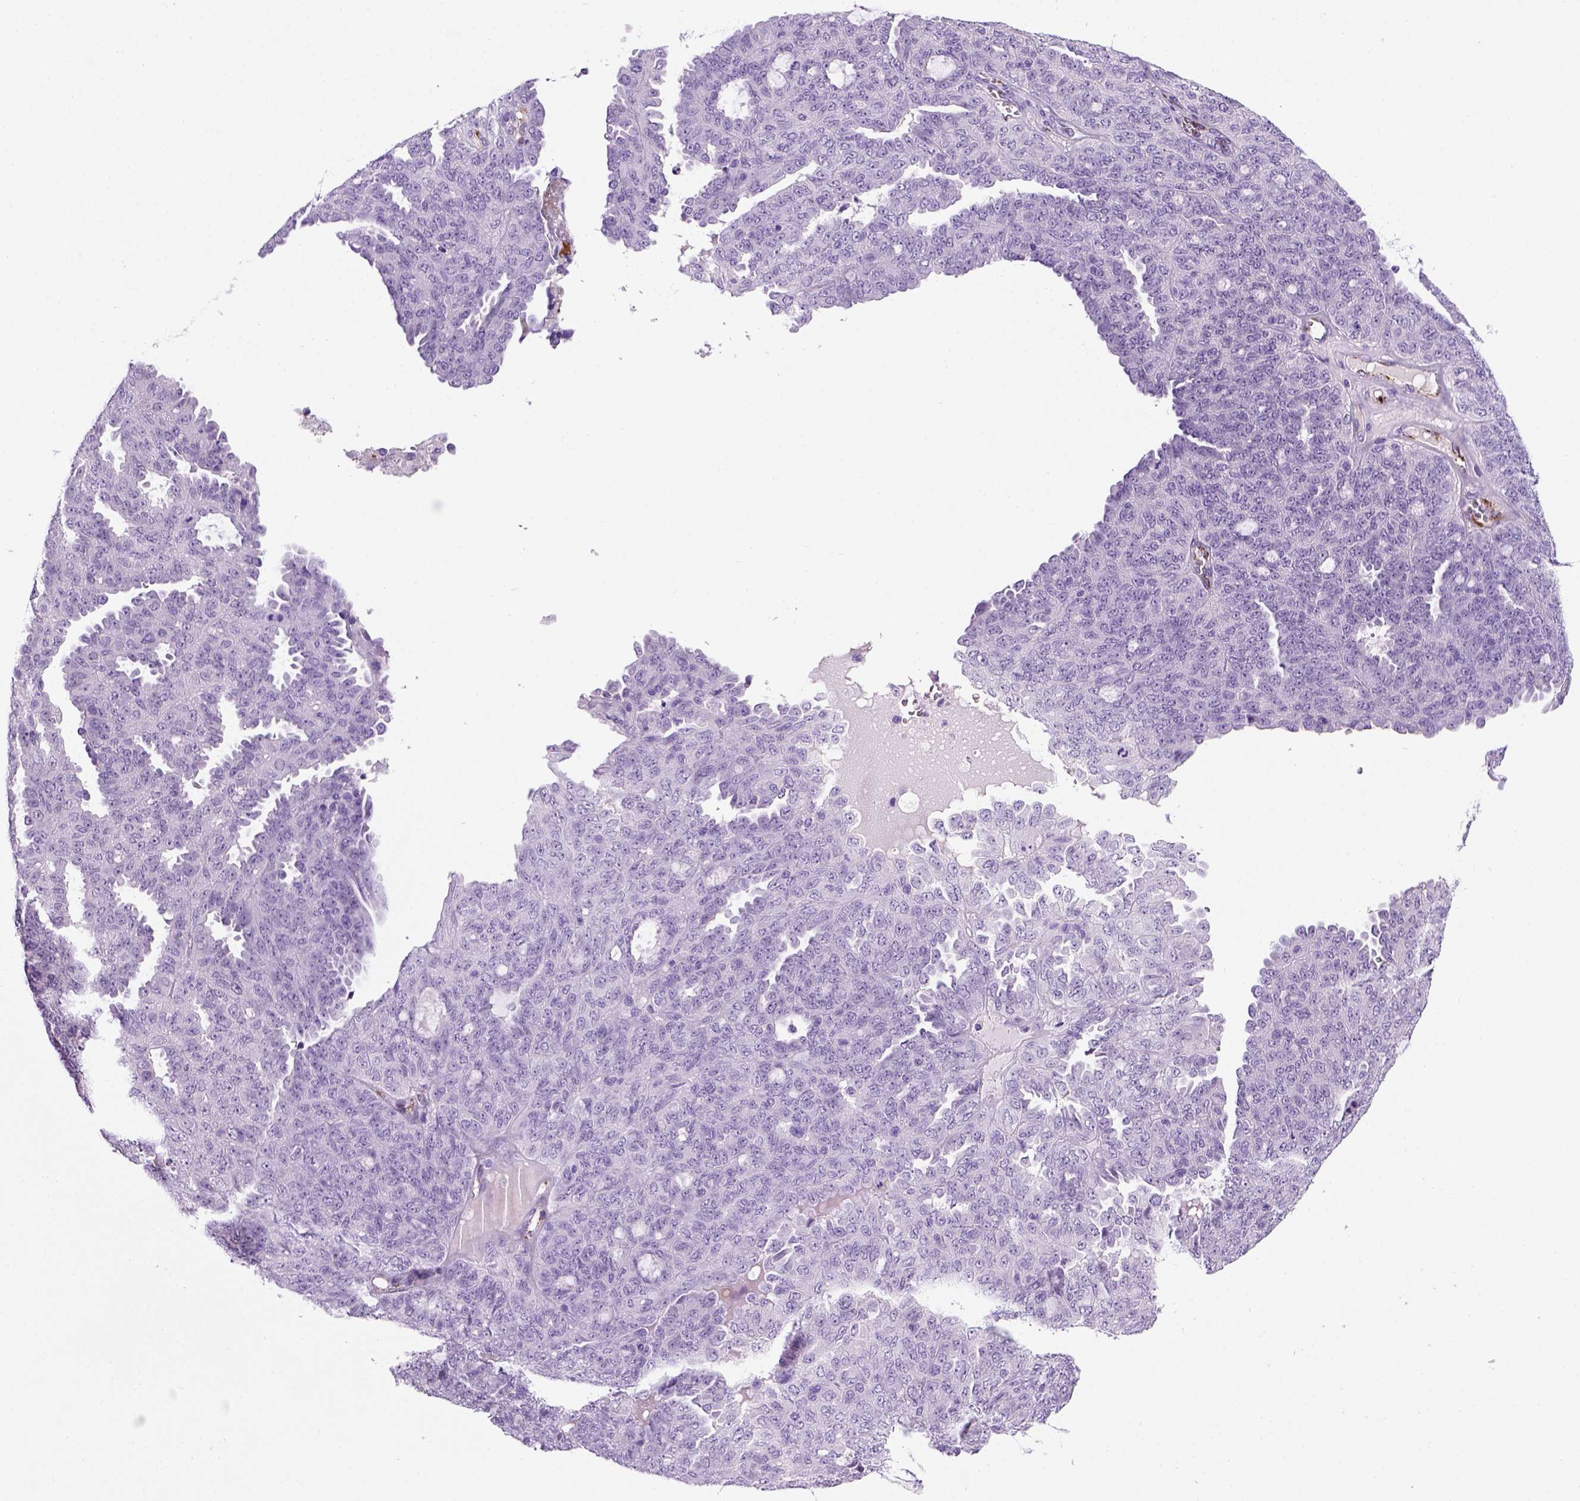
{"staining": {"intensity": "negative", "quantity": "none", "location": "none"}, "tissue": "ovarian cancer", "cell_type": "Tumor cells", "image_type": "cancer", "snomed": [{"axis": "morphology", "description": "Cystadenocarcinoma, serous, NOS"}, {"axis": "topography", "description": "Ovary"}], "caption": "IHC of human ovarian cancer (serous cystadenocarcinoma) shows no positivity in tumor cells.", "gene": "VWF", "patient": {"sex": "female", "age": 71}}